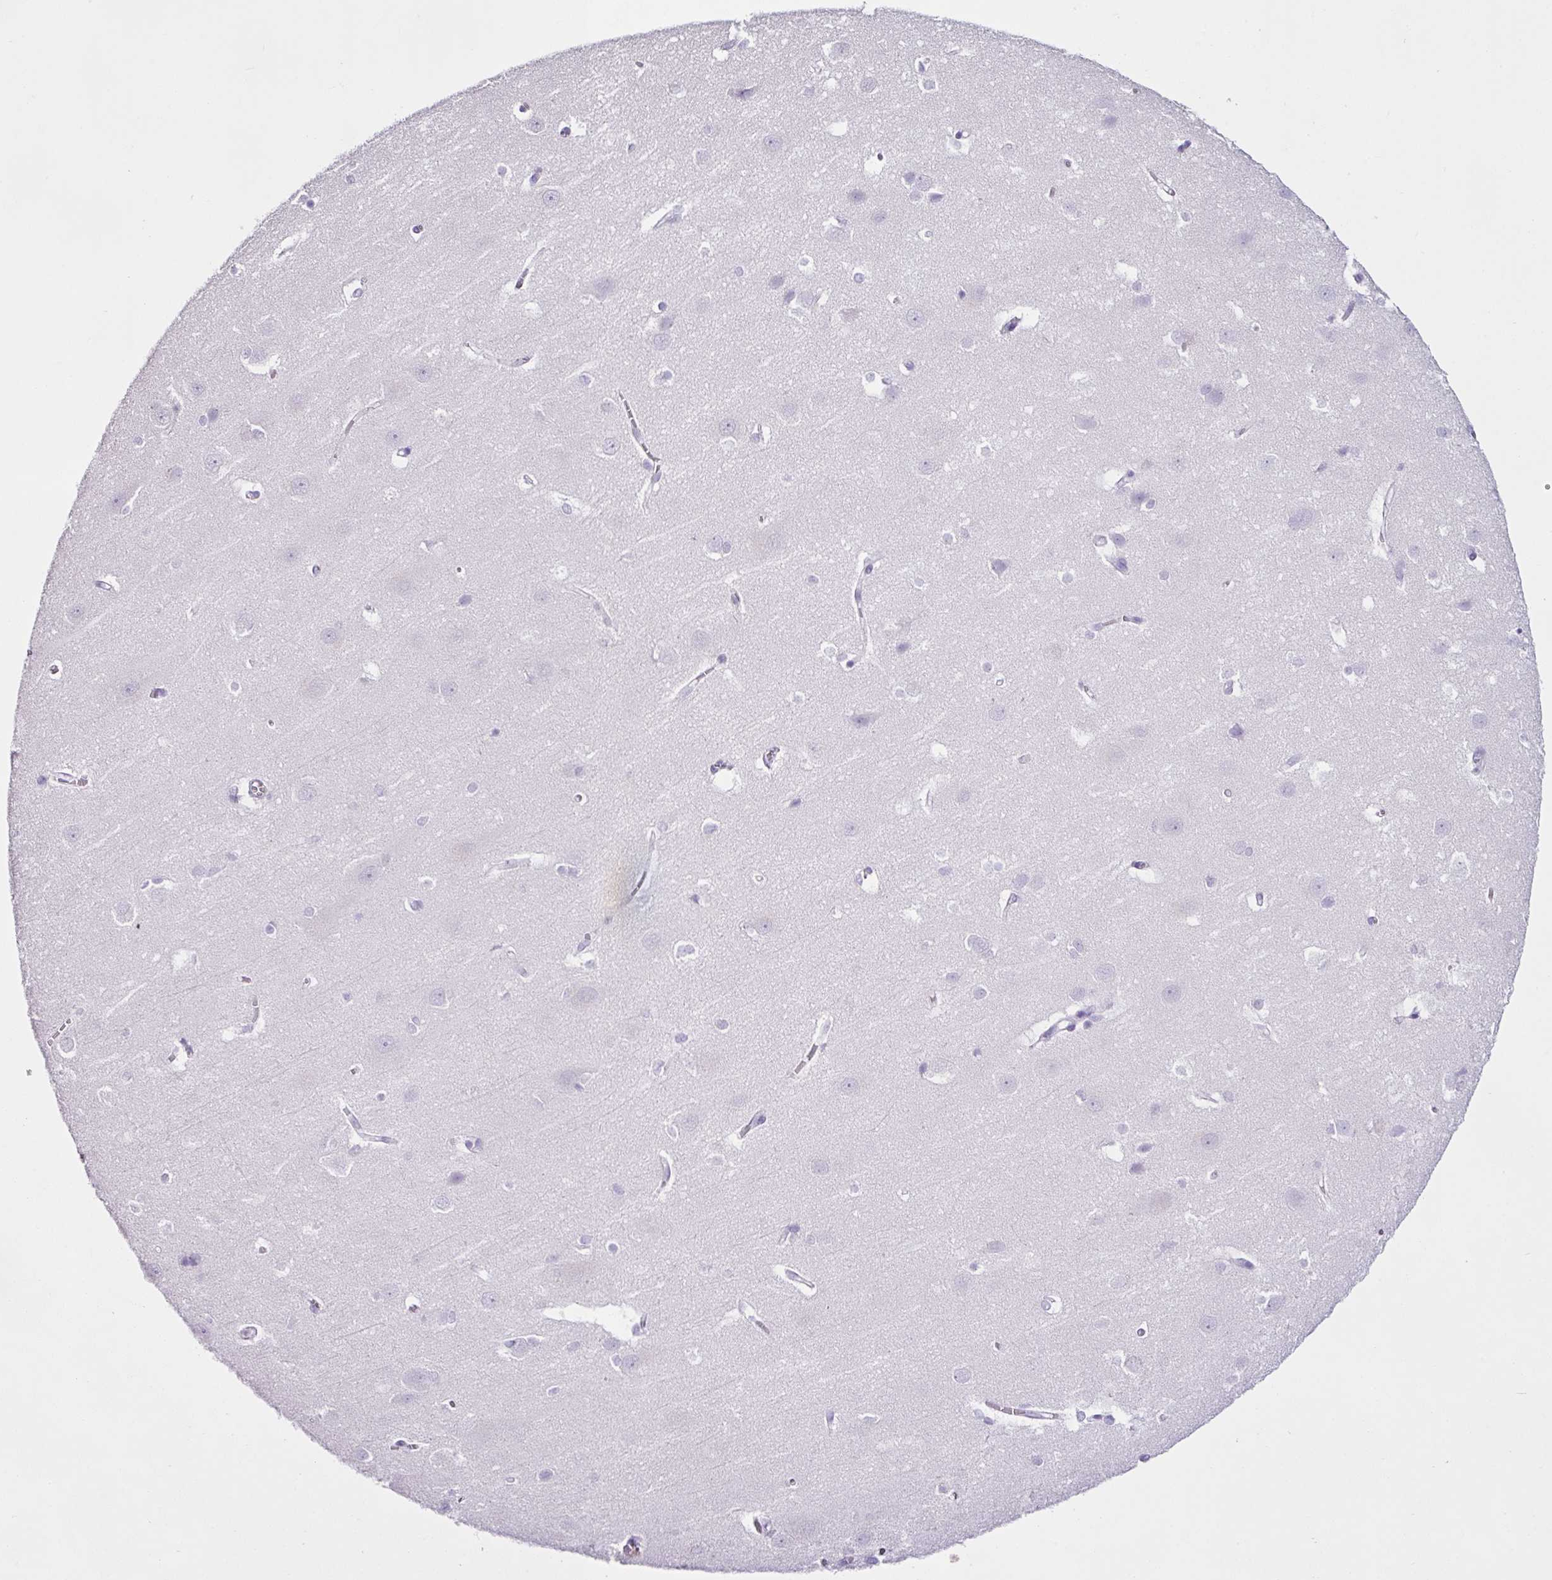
{"staining": {"intensity": "negative", "quantity": "none", "location": "none"}, "tissue": "cerebral cortex", "cell_type": "Endothelial cells", "image_type": "normal", "snomed": [{"axis": "morphology", "description": "Normal tissue, NOS"}, {"axis": "topography", "description": "Cerebral cortex"}], "caption": "Immunohistochemistry (IHC) image of normal human cerebral cortex stained for a protein (brown), which demonstrates no expression in endothelial cells. (DAB immunohistochemistry (IHC), high magnification).", "gene": "PGR", "patient": {"sex": "male", "age": 37}}